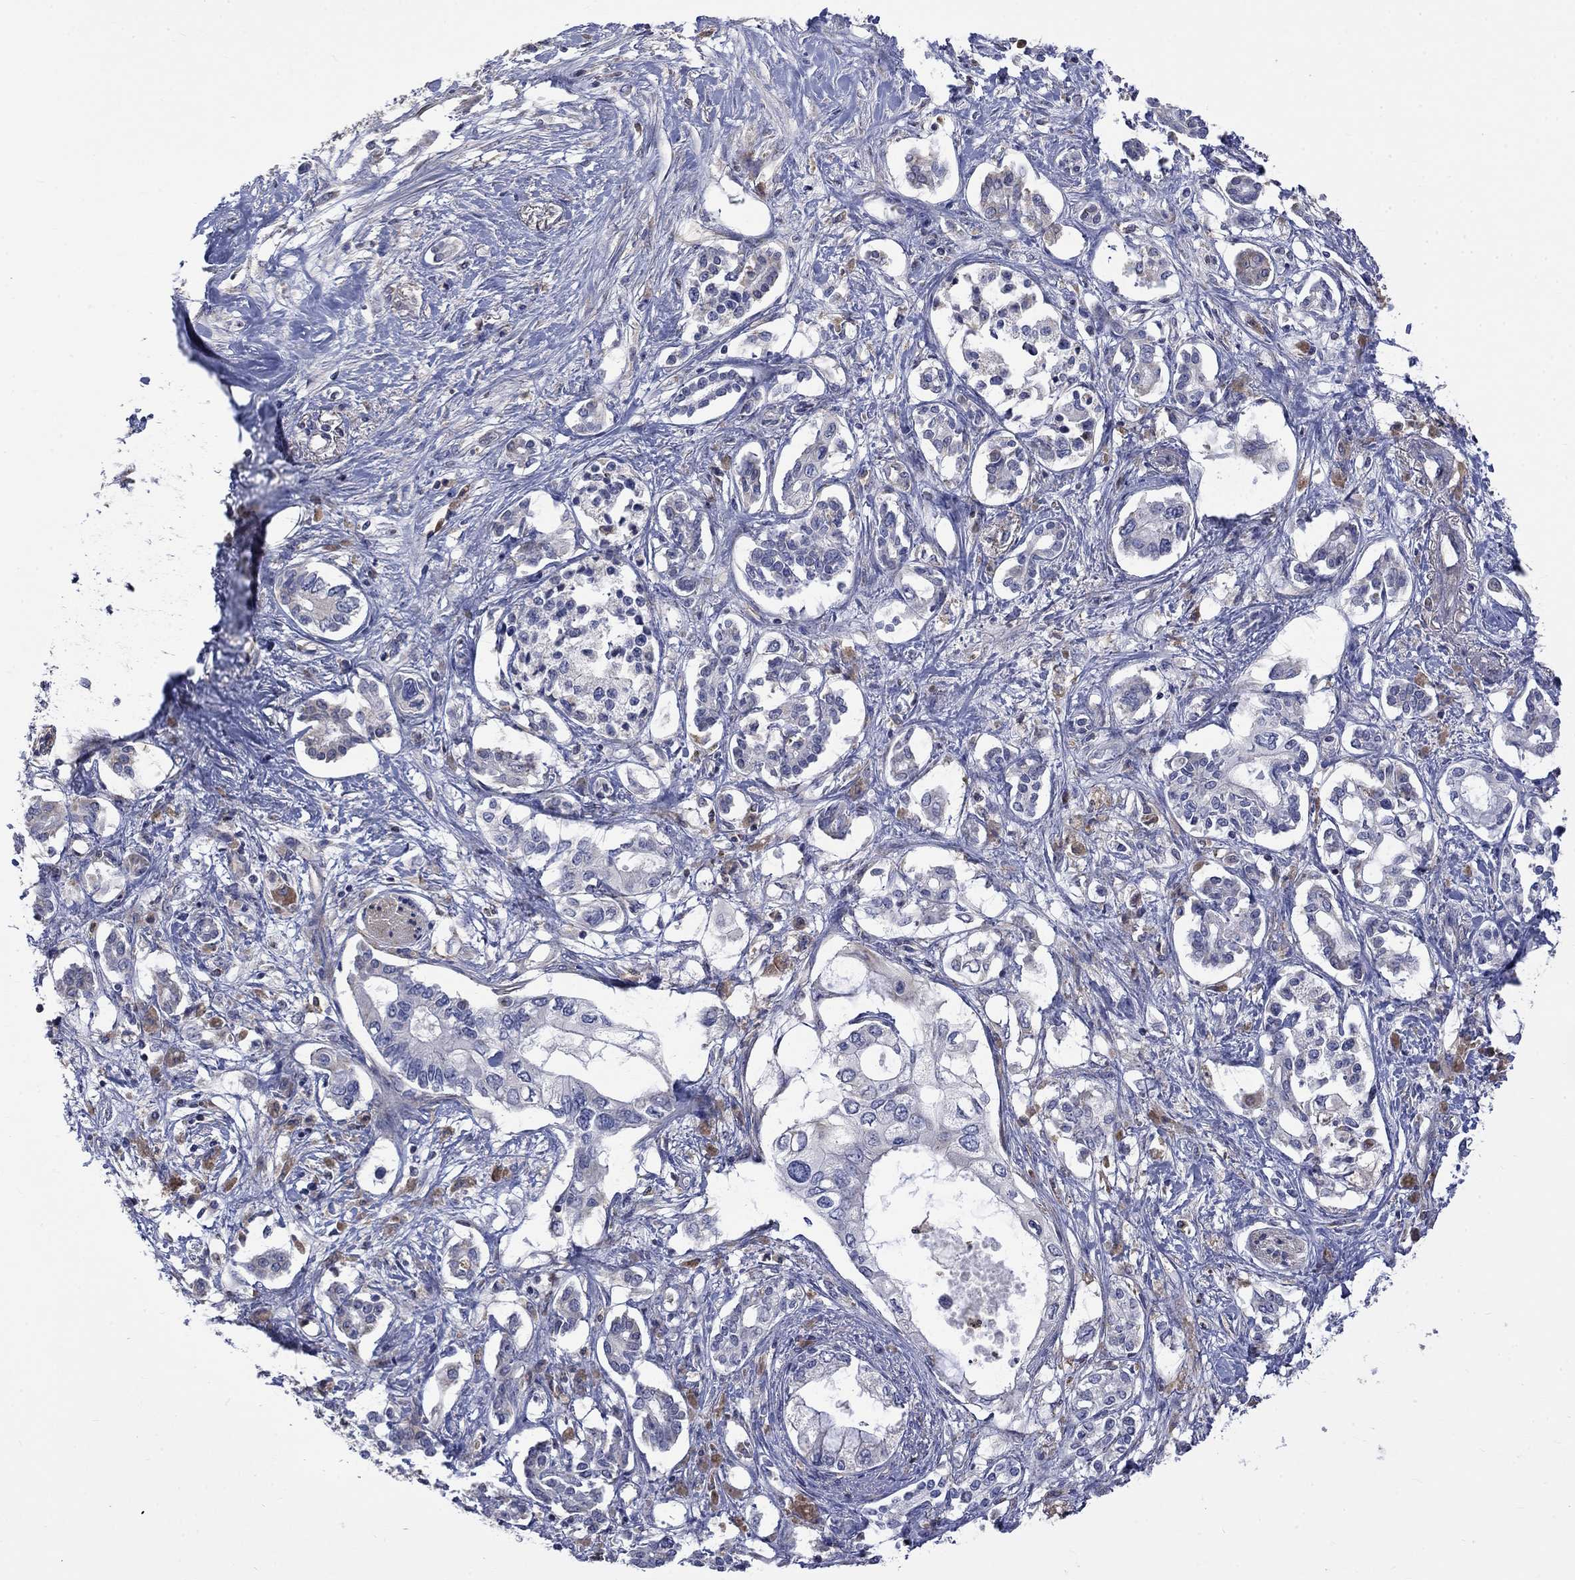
{"staining": {"intensity": "negative", "quantity": "none", "location": "none"}, "tissue": "pancreatic cancer", "cell_type": "Tumor cells", "image_type": "cancer", "snomed": [{"axis": "morphology", "description": "Adenocarcinoma, NOS"}, {"axis": "topography", "description": "Pancreas"}], "caption": "Protein analysis of adenocarcinoma (pancreatic) exhibits no significant staining in tumor cells. (Immunohistochemistry, brightfield microscopy, high magnification).", "gene": "CAMKK2", "patient": {"sex": "female", "age": 63}}